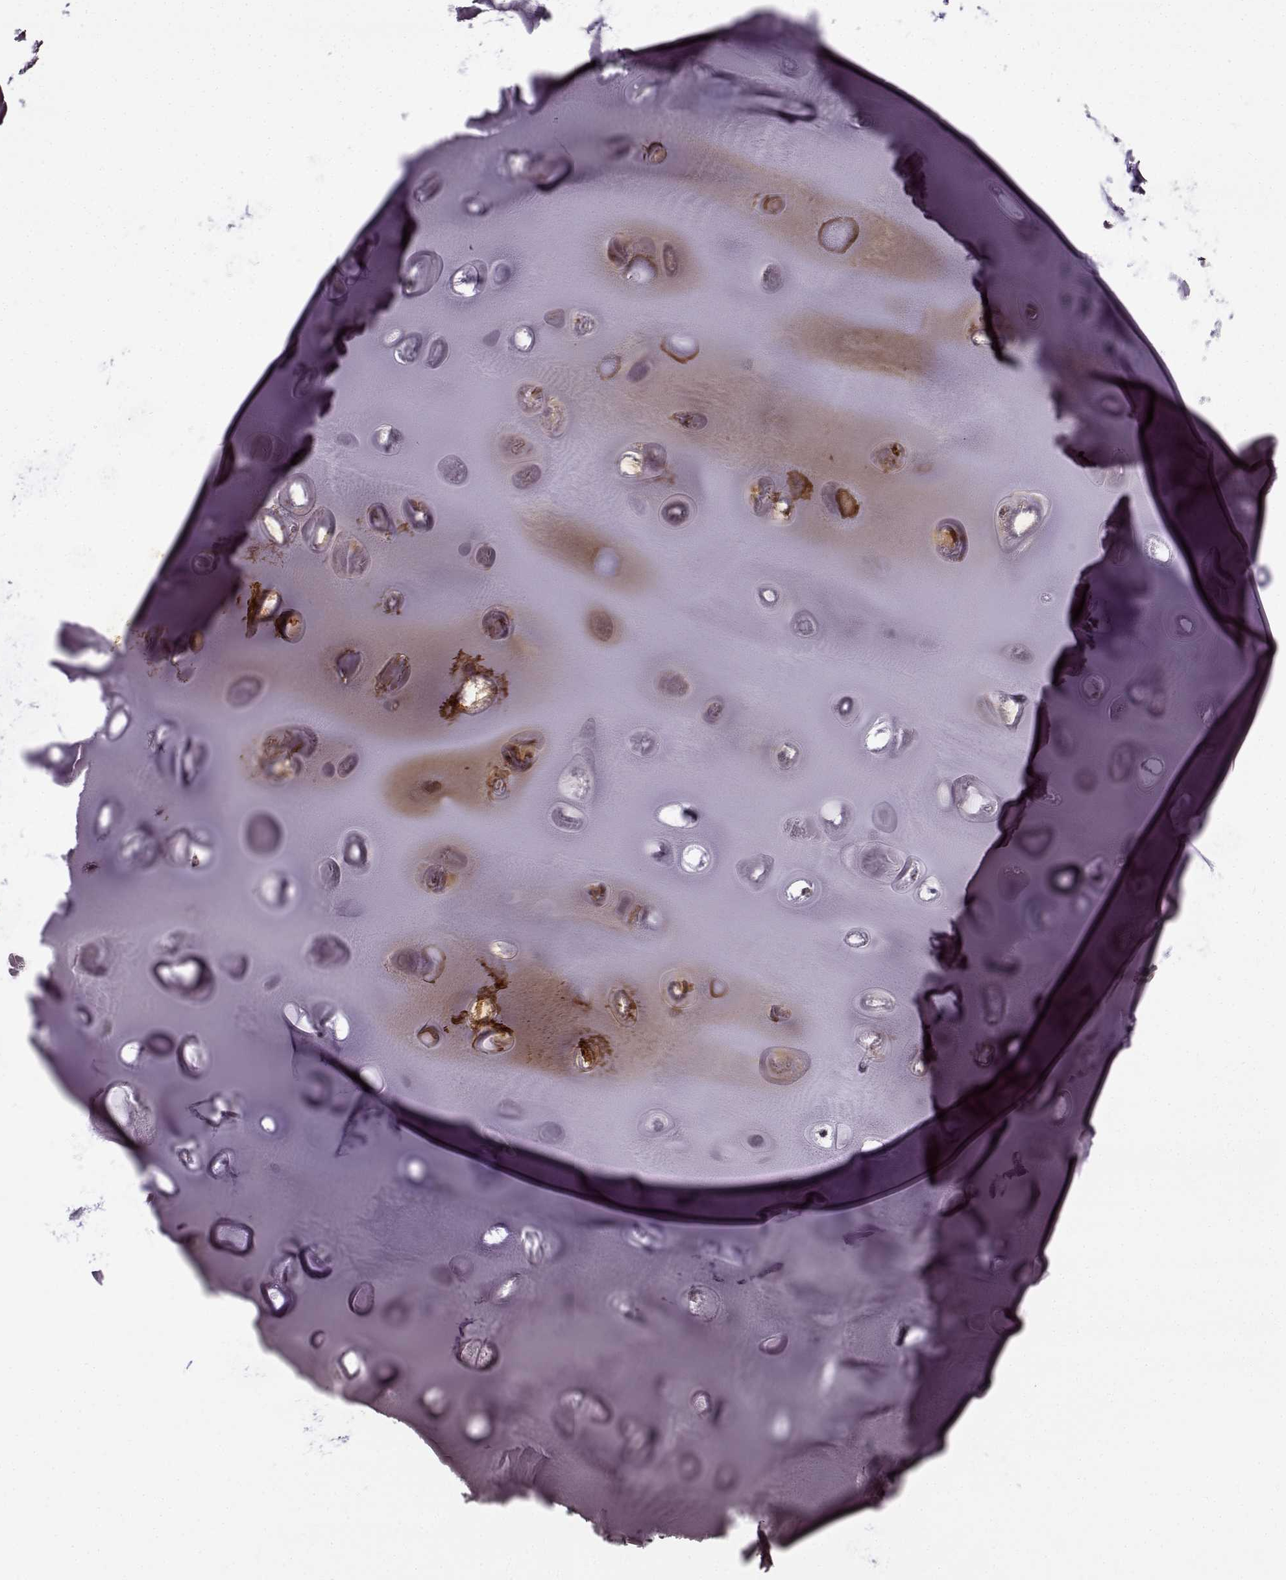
{"staining": {"intensity": "moderate", "quantity": "25%-75%", "location": "cytoplasmic/membranous,nuclear"}, "tissue": "soft tissue", "cell_type": "Chondrocytes", "image_type": "normal", "snomed": [{"axis": "morphology", "description": "Normal tissue, NOS"}, {"axis": "morphology", "description": "Squamous cell carcinoma, NOS"}, {"axis": "topography", "description": "Cartilage tissue"}, {"axis": "topography", "description": "Lung"}], "caption": "Chondrocytes show moderate cytoplasmic/membranous,nuclear expression in about 25%-75% of cells in normal soft tissue.", "gene": "TRMU", "patient": {"sex": "male", "age": 66}}